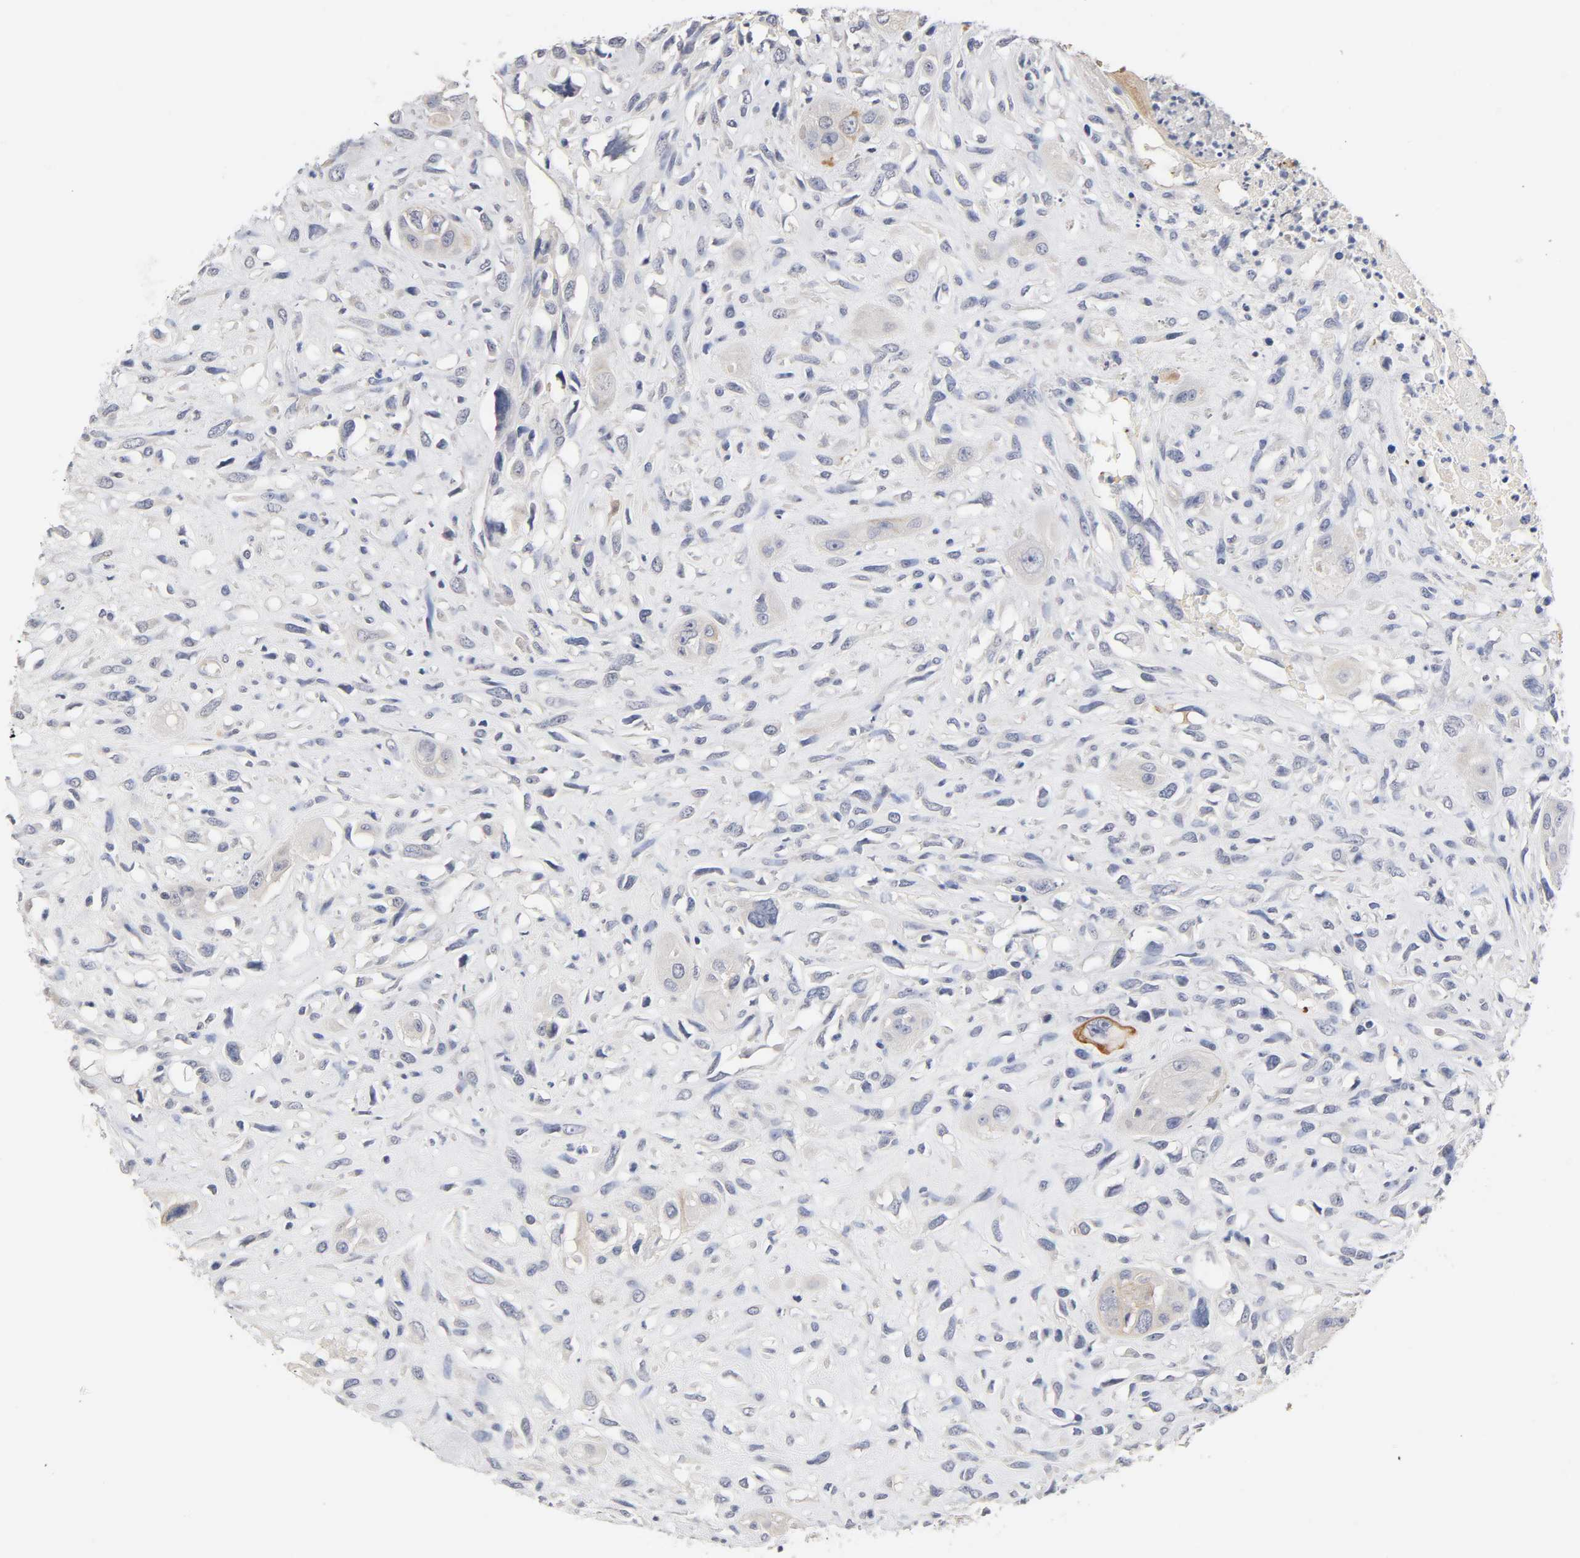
{"staining": {"intensity": "negative", "quantity": "none", "location": "none"}, "tissue": "head and neck cancer", "cell_type": "Tumor cells", "image_type": "cancer", "snomed": [{"axis": "morphology", "description": "Necrosis, NOS"}, {"axis": "morphology", "description": "Neoplasm, malignant, NOS"}, {"axis": "topography", "description": "Salivary gland"}, {"axis": "topography", "description": "Head-Neck"}], "caption": "This is an immunohistochemistry image of human neoplasm (malignant) (head and neck). There is no expression in tumor cells.", "gene": "OVOL1", "patient": {"sex": "male", "age": 43}}